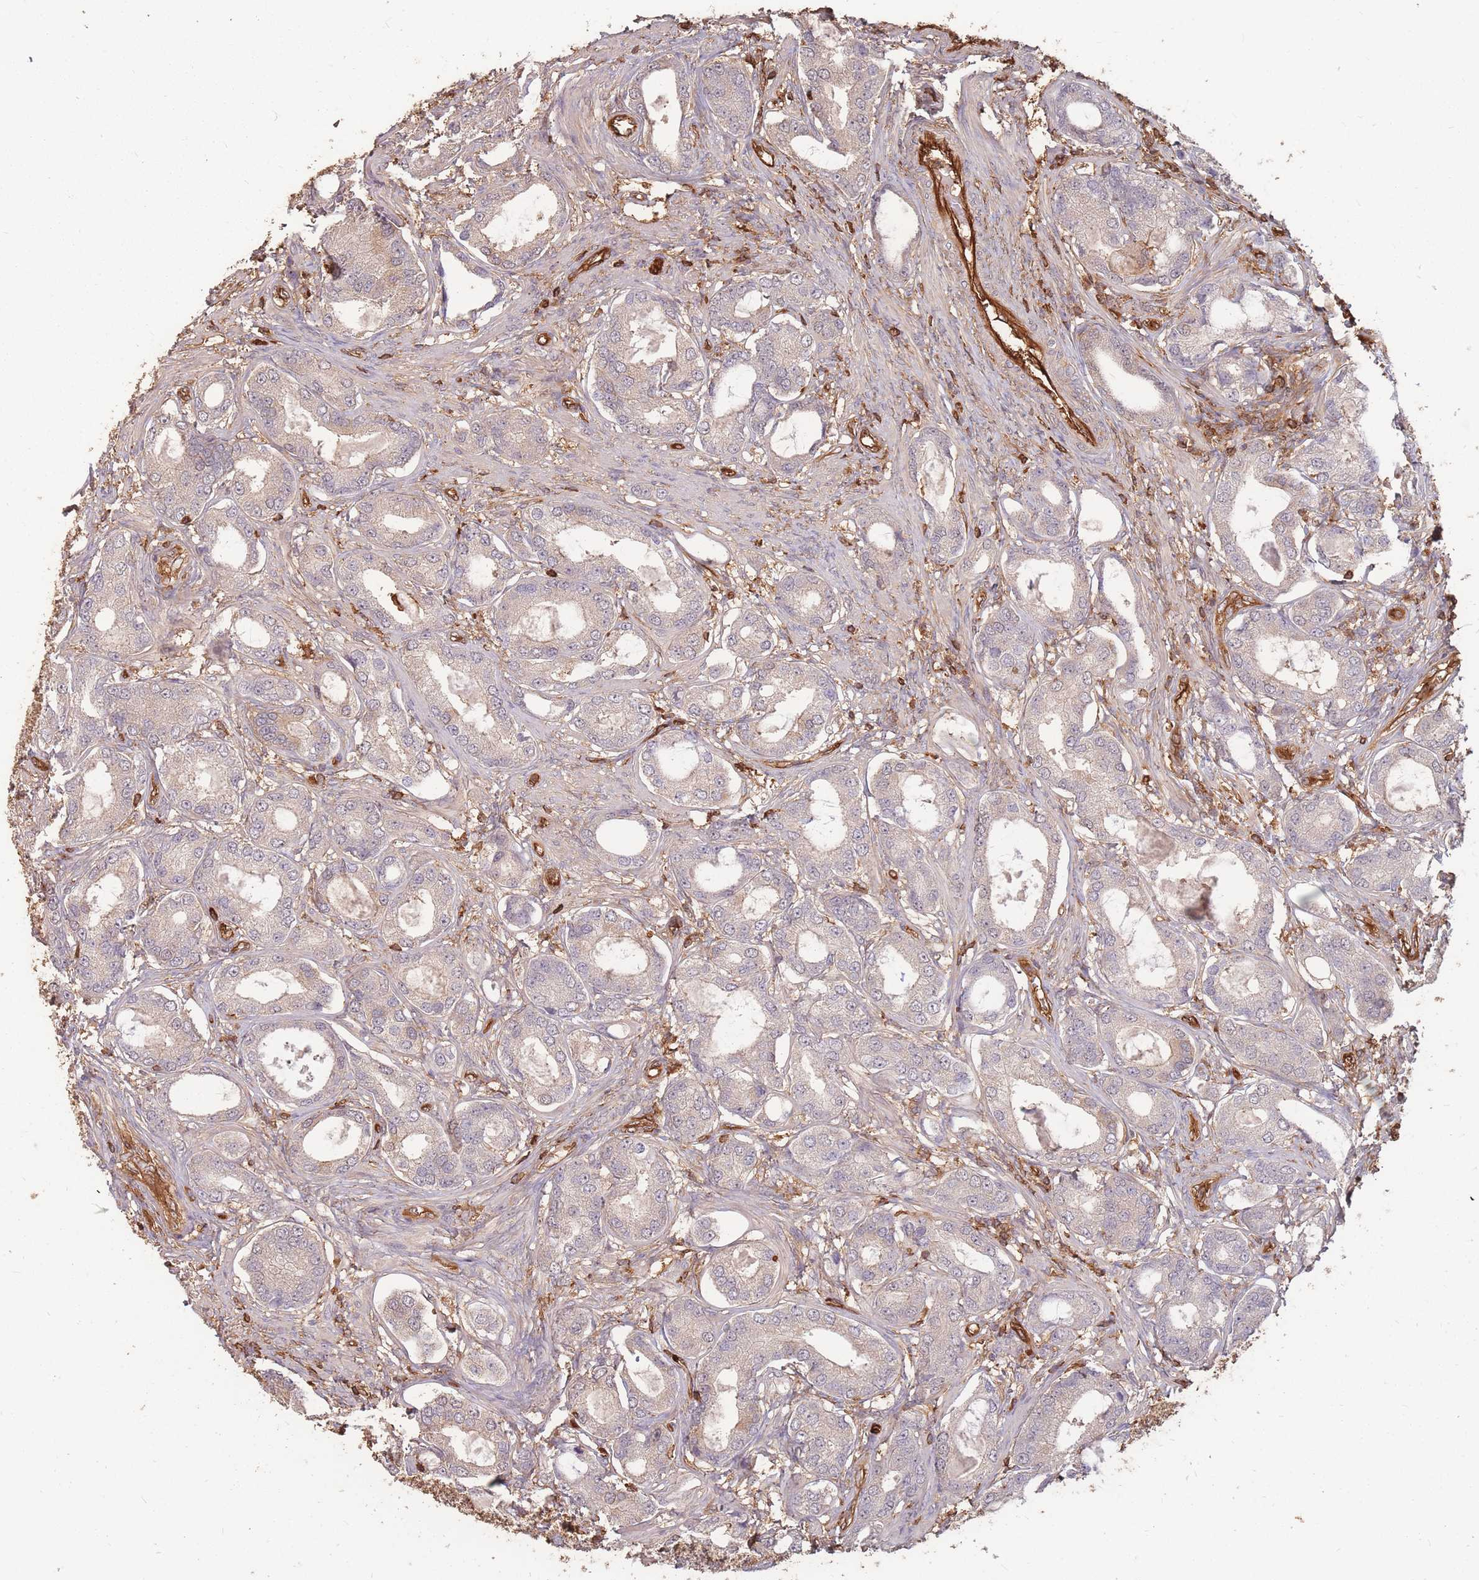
{"staining": {"intensity": "weak", "quantity": "<25%", "location": "cytoplasmic/membranous"}, "tissue": "prostate cancer", "cell_type": "Tumor cells", "image_type": "cancer", "snomed": [{"axis": "morphology", "description": "Adenocarcinoma, High grade"}, {"axis": "topography", "description": "Prostate"}], "caption": "Immunohistochemical staining of human prostate cancer (adenocarcinoma (high-grade)) demonstrates no significant expression in tumor cells. Brightfield microscopy of immunohistochemistry stained with DAB (brown) and hematoxylin (blue), captured at high magnification.", "gene": "PLS3", "patient": {"sex": "male", "age": 69}}